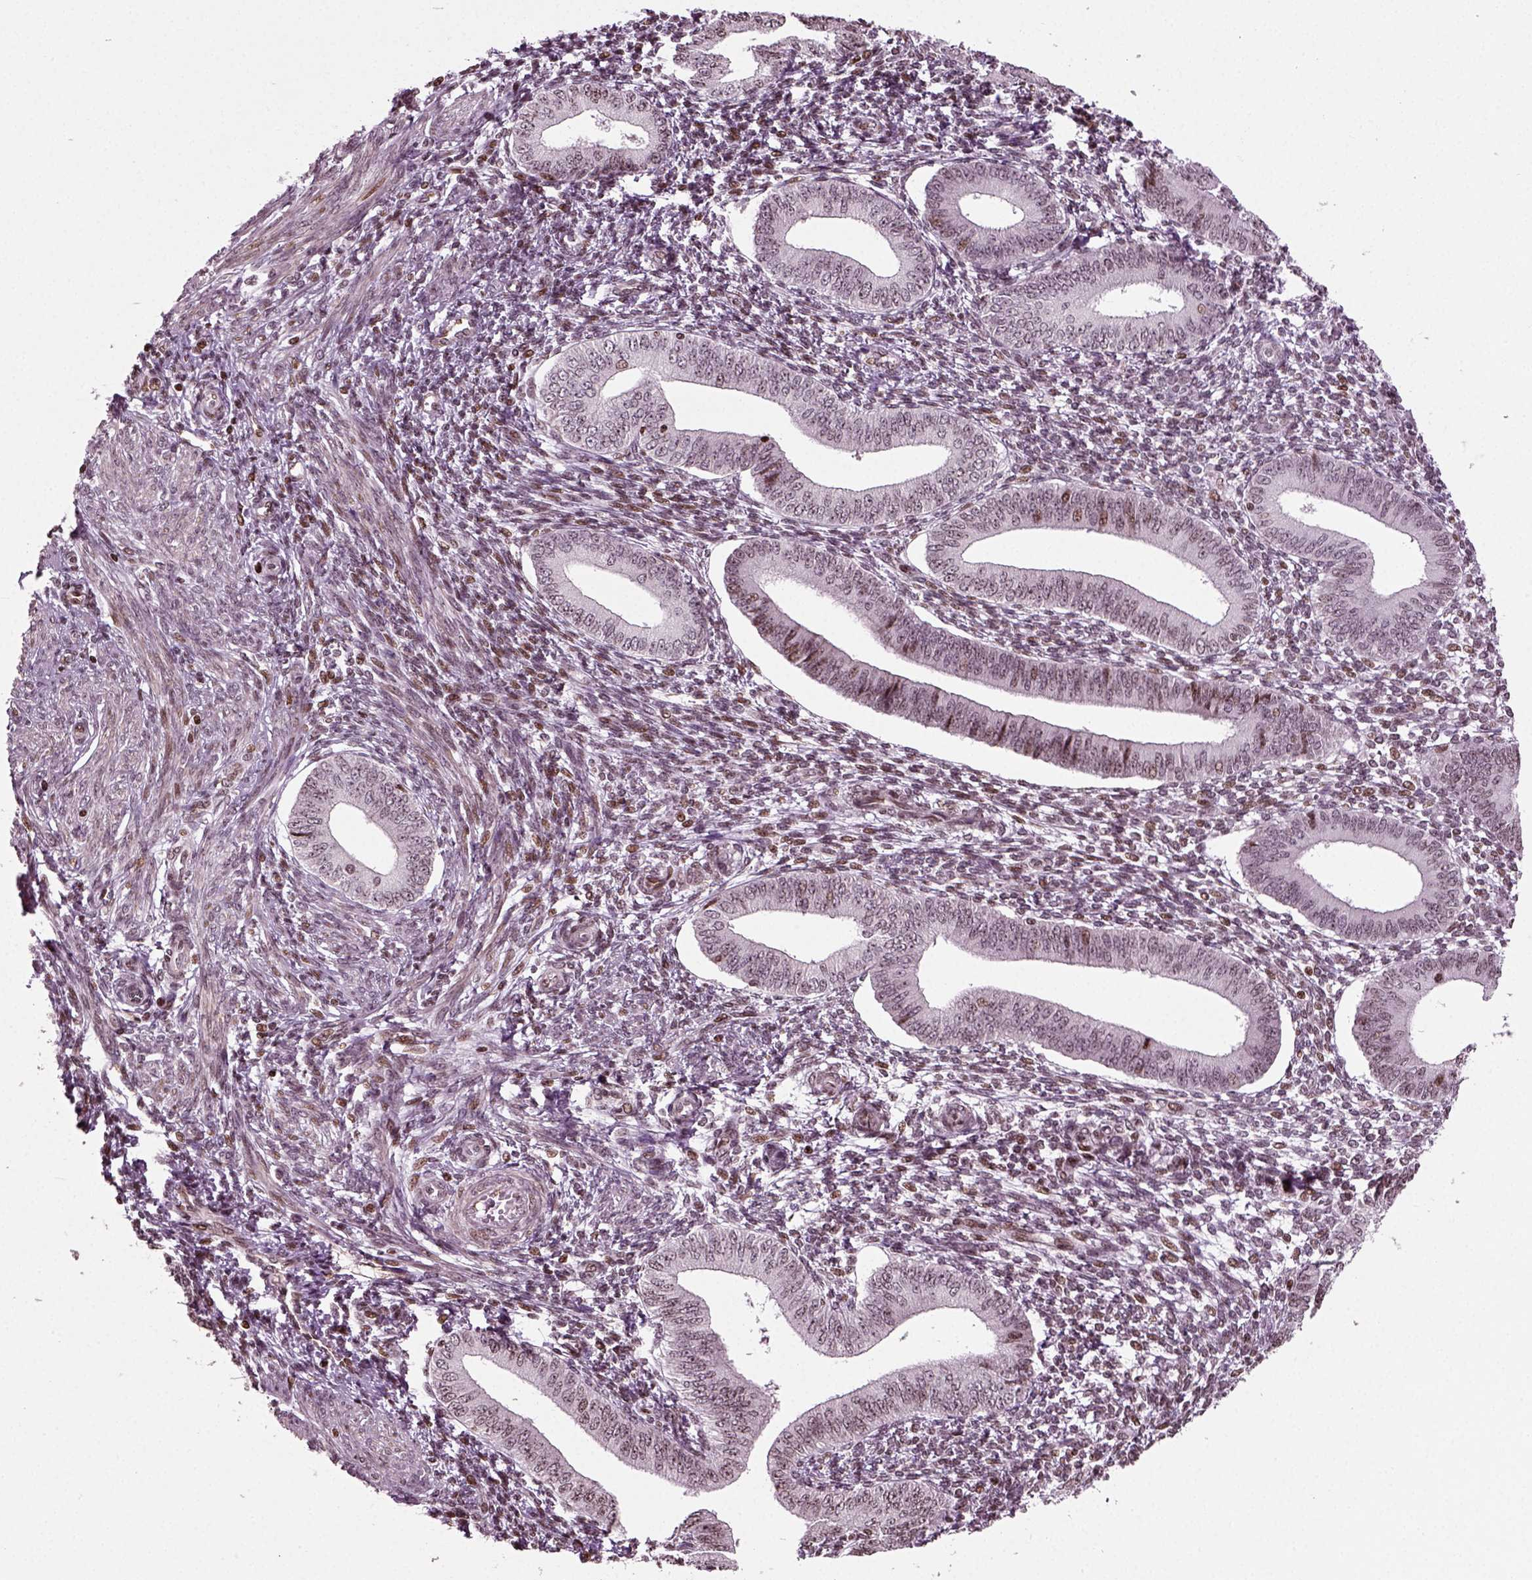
{"staining": {"intensity": "moderate", "quantity": "<25%", "location": "nuclear"}, "tissue": "endometrium", "cell_type": "Cells in endometrial stroma", "image_type": "normal", "snomed": [{"axis": "morphology", "description": "Normal tissue, NOS"}, {"axis": "topography", "description": "Endometrium"}], "caption": "A low amount of moderate nuclear positivity is identified in about <25% of cells in endometrial stroma in normal endometrium.", "gene": "HEYL", "patient": {"sex": "female", "age": 42}}